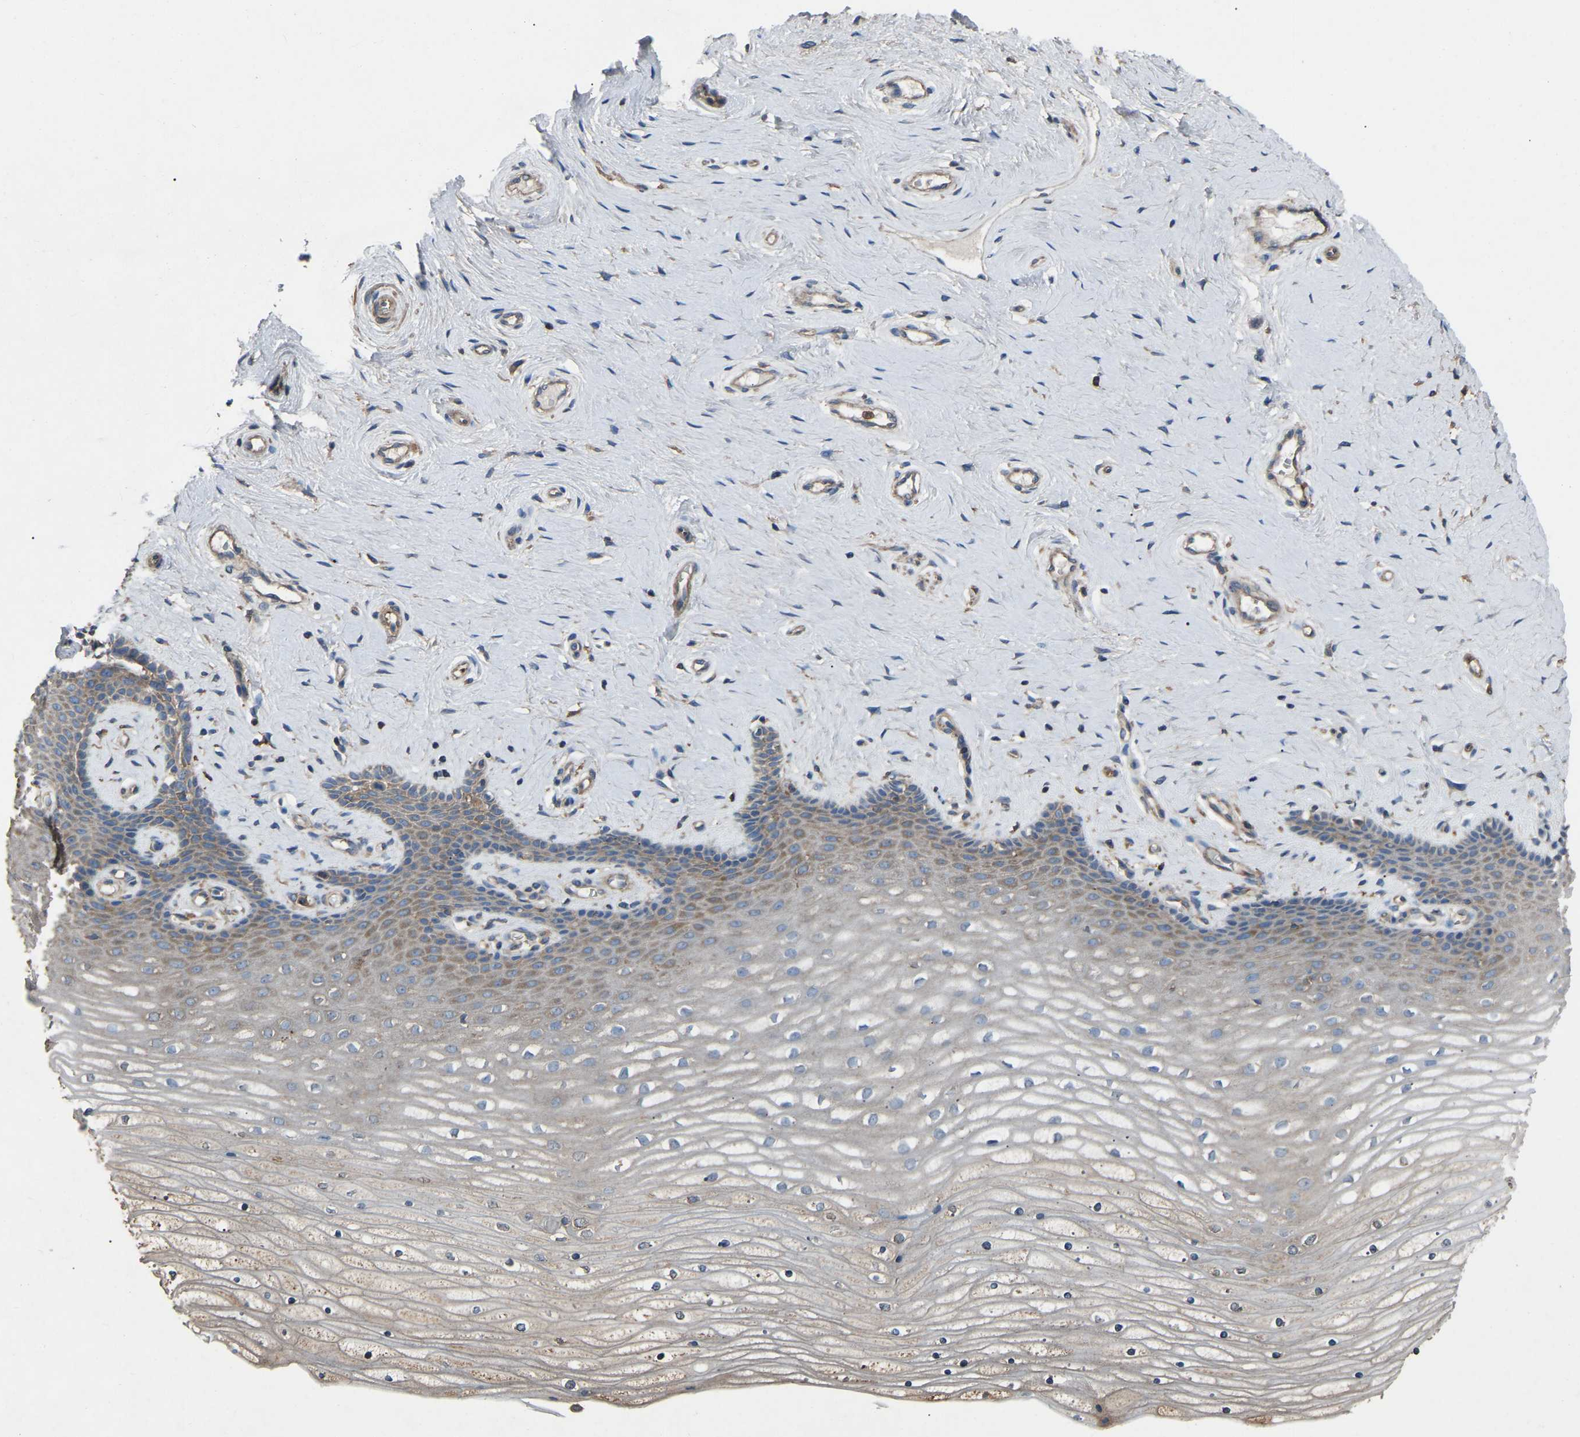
{"staining": {"intensity": "moderate", "quantity": "25%-75%", "location": "cytoplasmic/membranous"}, "tissue": "cervix", "cell_type": "Squamous epithelial cells", "image_type": "normal", "snomed": [{"axis": "morphology", "description": "Normal tissue, NOS"}, {"axis": "topography", "description": "Cervix"}], "caption": "Immunohistochemistry (IHC) of normal cervix shows medium levels of moderate cytoplasmic/membranous expression in about 25%-75% of squamous epithelial cells.", "gene": "AIMP1", "patient": {"sex": "female", "age": 39}}